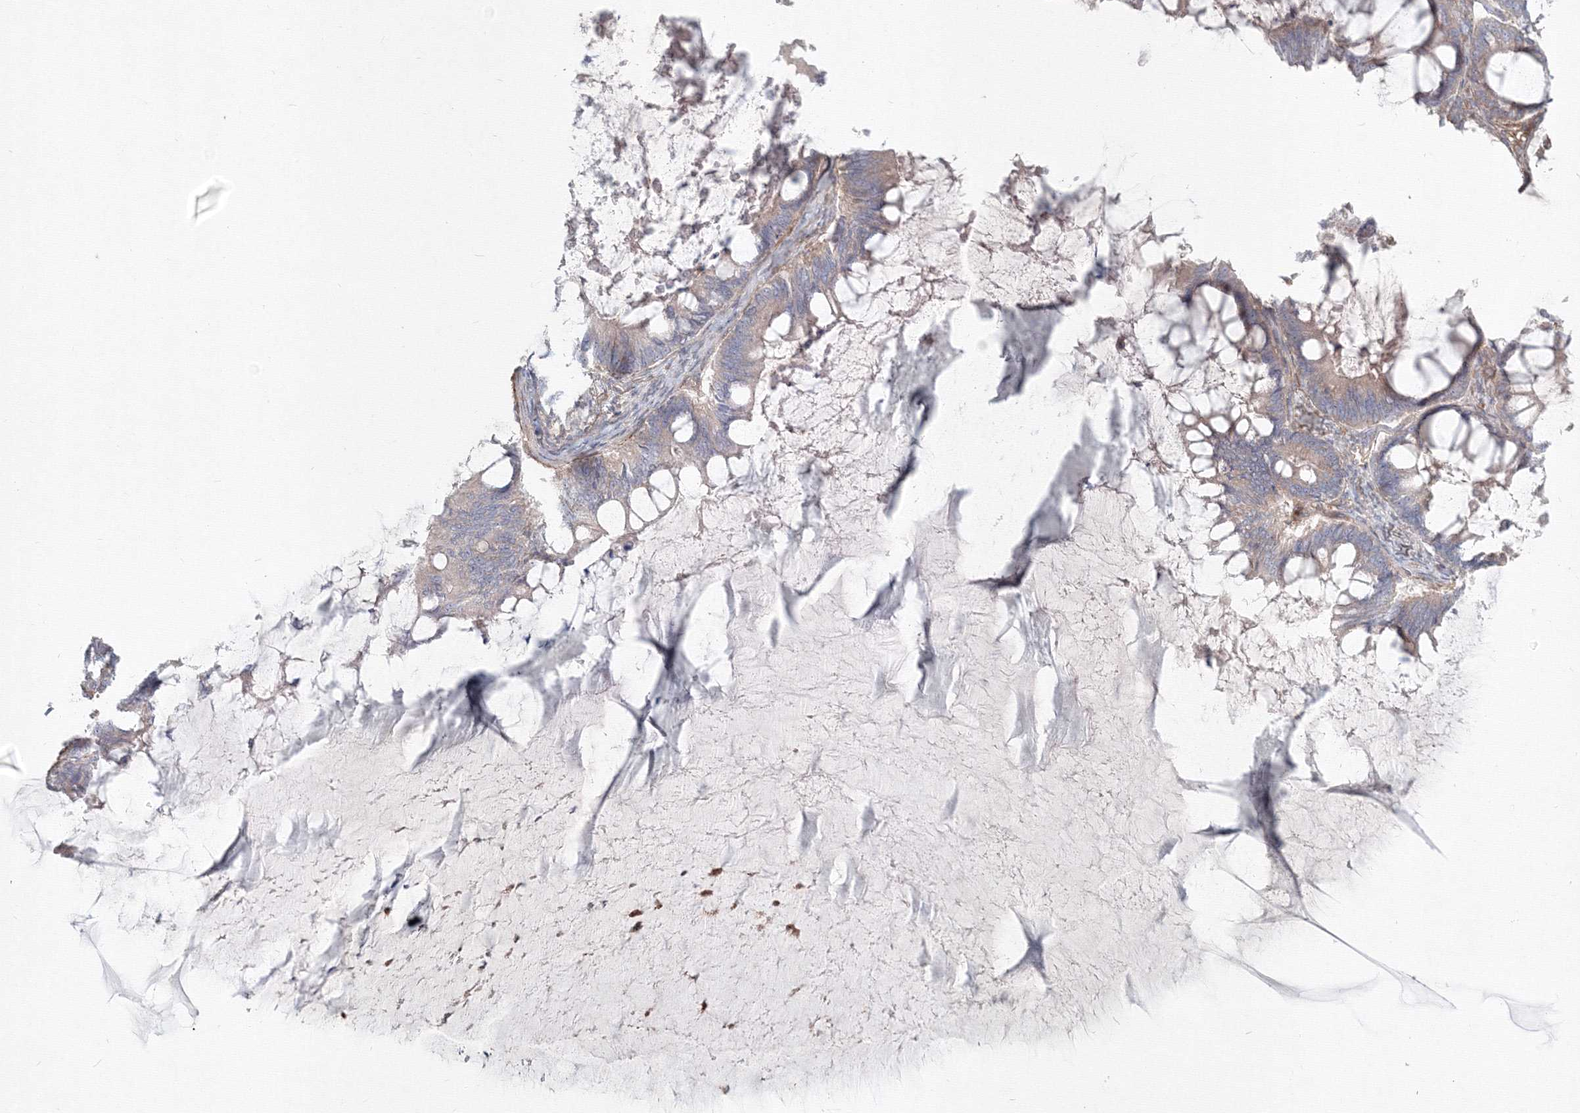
{"staining": {"intensity": "weak", "quantity": "<25%", "location": "cytoplasmic/membranous"}, "tissue": "ovarian cancer", "cell_type": "Tumor cells", "image_type": "cancer", "snomed": [{"axis": "morphology", "description": "Cystadenocarcinoma, mucinous, NOS"}, {"axis": "topography", "description": "Ovary"}], "caption": "Histopathology image shows no protein staining in tumor cells of ovarian cancer tissue.", "gene": "SH3PXD2A", "patient": {"sex": "female", "age": 61}}